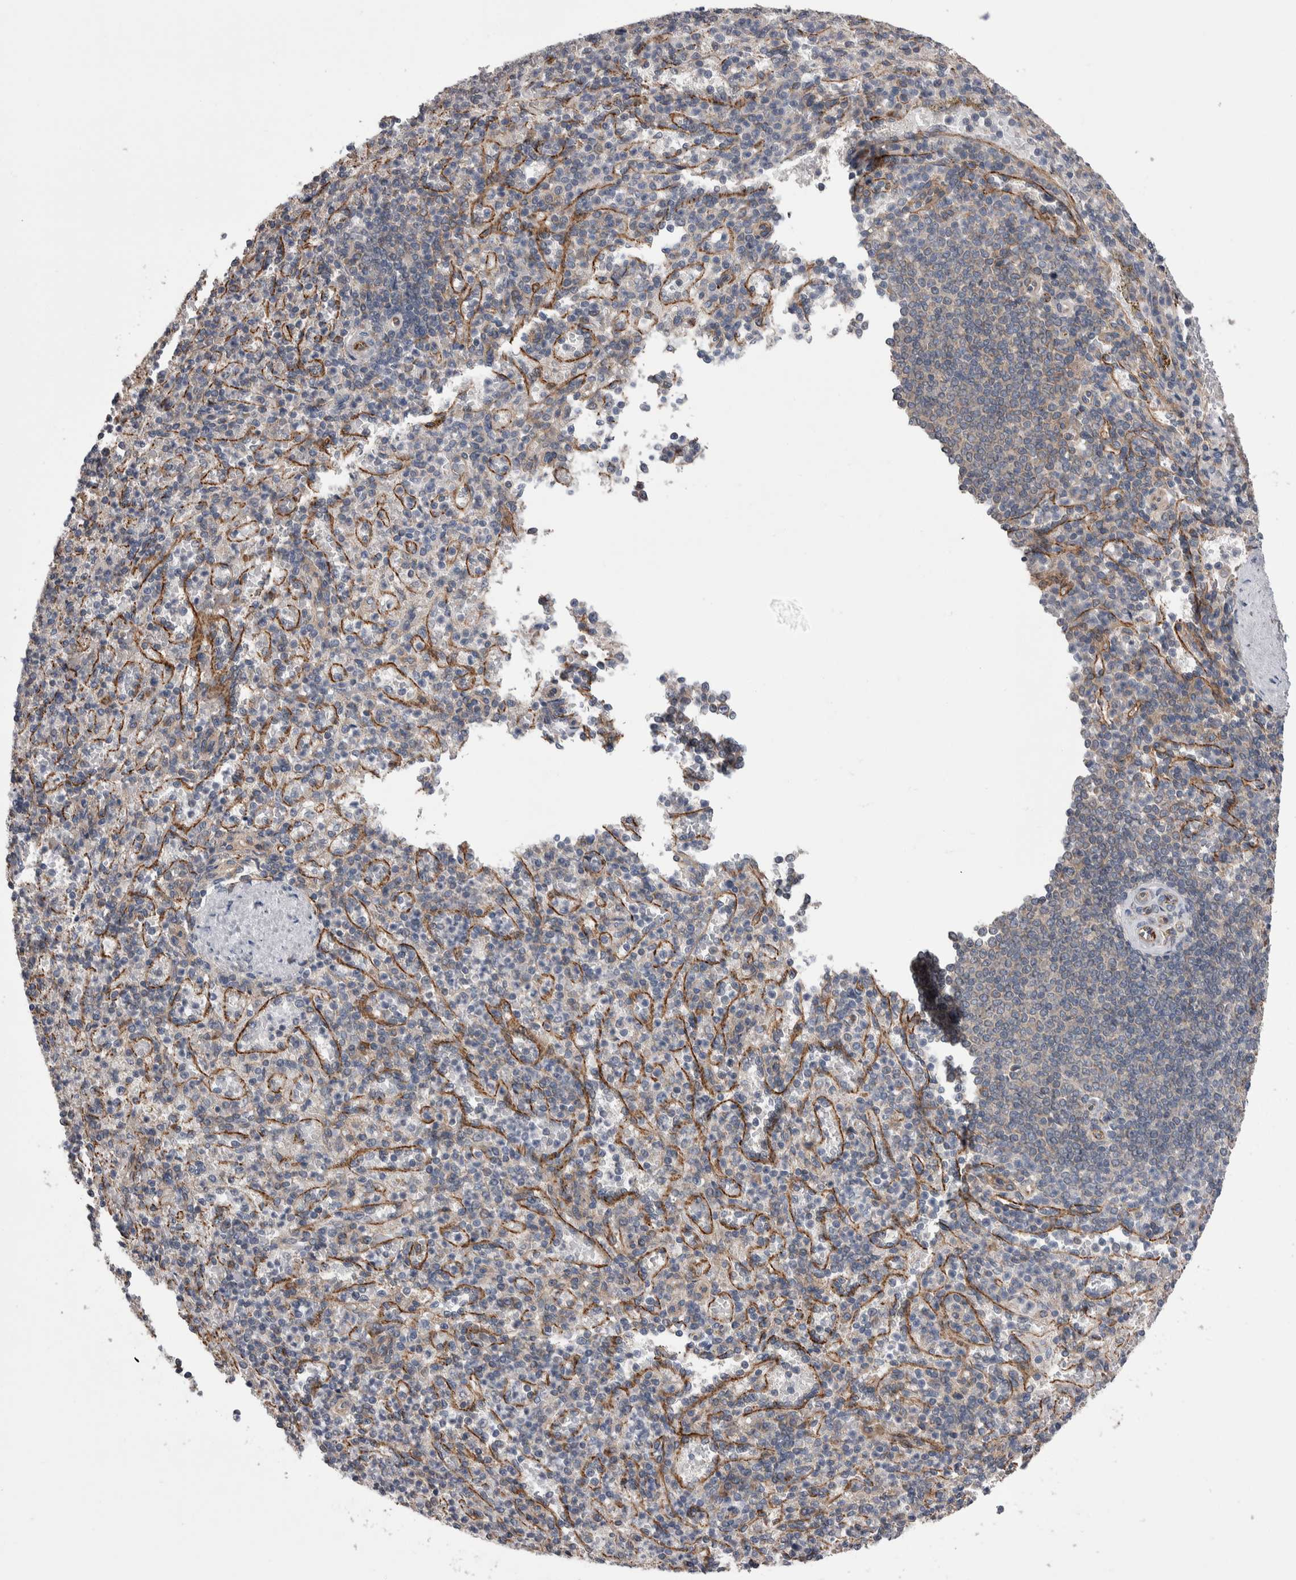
{"staining": {"intensity": "negative", "quantity": "none", "location": "none"}, "tissue": "spleen", "cell_type": "Cells in red pulp", "image_type": "normal", "snomed": [{"axis": "morphology", "description": "Normal tissue, NOS"}, {"axis": "topography", "description": "Spleen"}], "caption": "IHC of benign spleen reveals no positivity in cells in red pulp. The staining was performed using DAB to visualize the protein expression in brown, while the nuclei were stained in blue with hematoxylin (Magnification: 20x).", "gene": "LIMA1", "patient": {"sex": "female", "age": 74}}